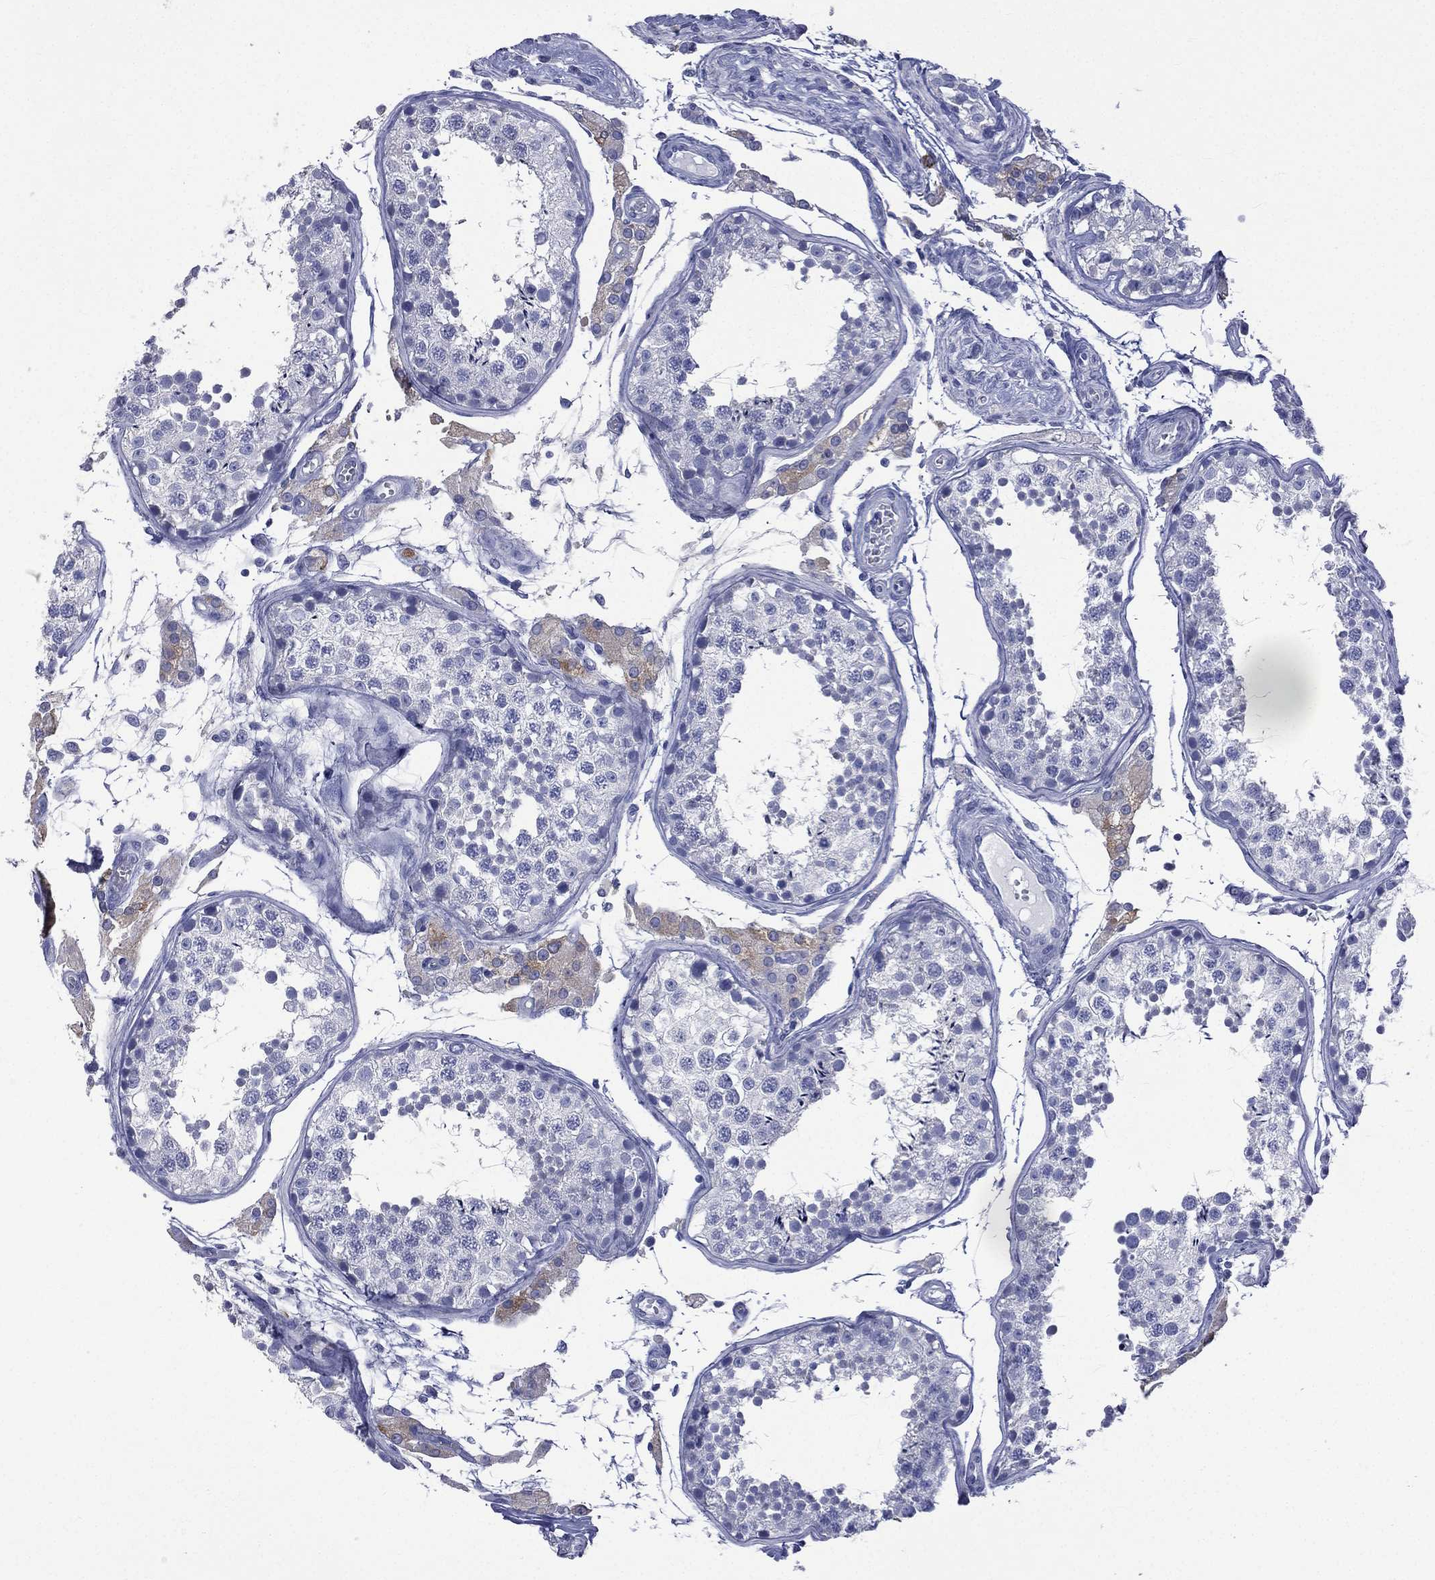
{"staining": {"intensity": "negative", "quantity": "none", "location": "none"}, "tissue": "testis", "cell_type": "Cells in seminiferous ducts", "image_type": "normal", "snomed": [{"axis": "morphology", "description": "Normal tissue, NOS"}, {"axis": "topography", "description": "Testis"}], "caption": "Testis stained for a protein using IHC demonstrates no staining cells in seminiferous ducts.", "gene": "CES2", "patient": {"sex": "male", "age": 29}}